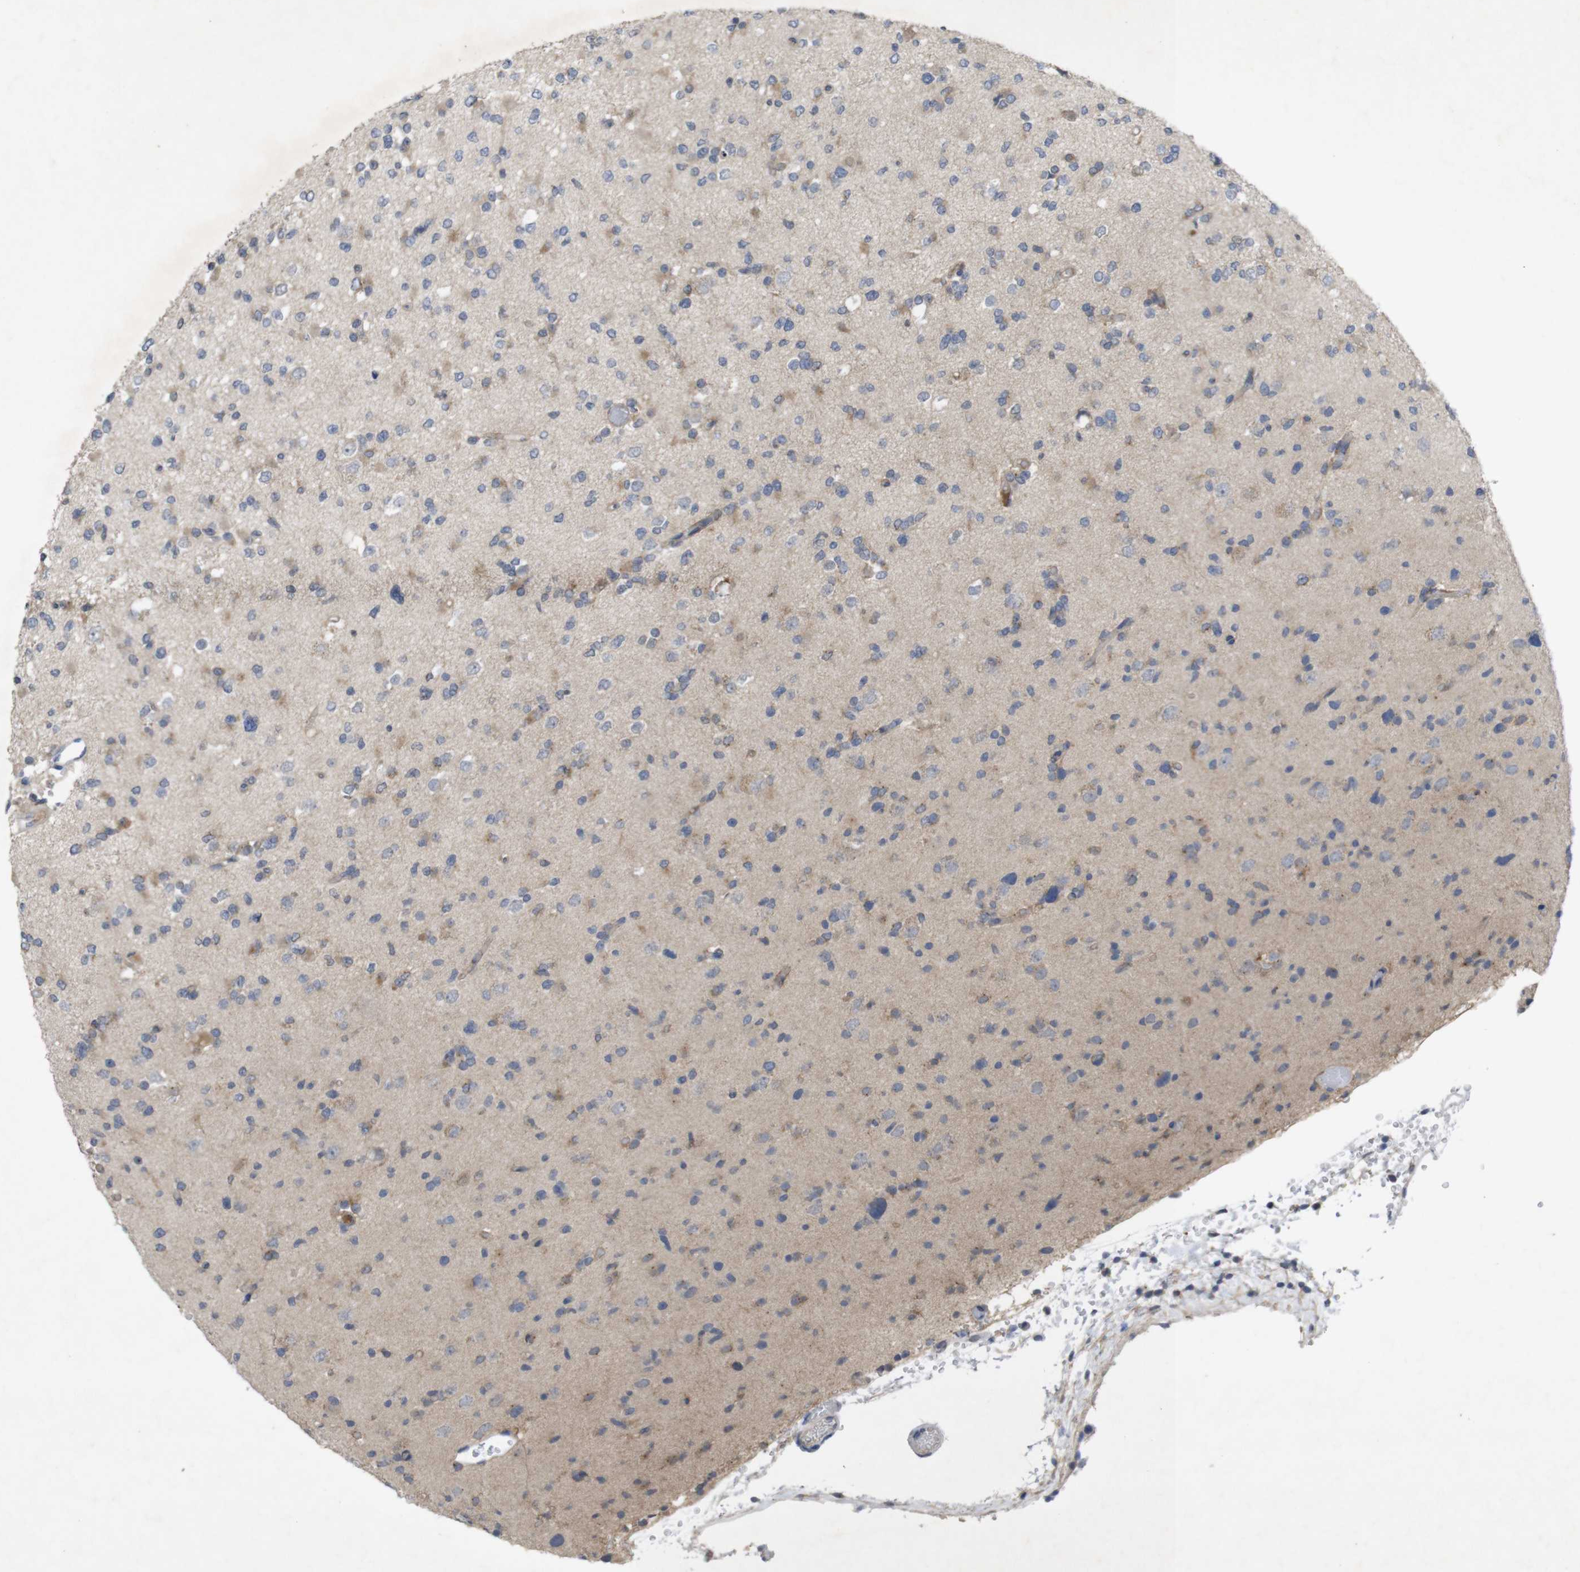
{"staining": {"intensity": "moderate", "quantity": "25%-75%", "location": "cytoplasmic/membranous"}, "tissue": "glioma", "cell_type": "Tumor cells", "image_type": "cancer", "snomed": [{"axis": "morphology", "description": "Glioma, malignant, Low grade"}, {"axis": "topography", "description": "Brain"}], "caption": "This is an image of IHC staining of glioma, which shows moderate positivity in the cytoplasmic/membranous of tumor cells.", "gene": "BCAR3", "patient": {"sex": "female", "age": 22}}